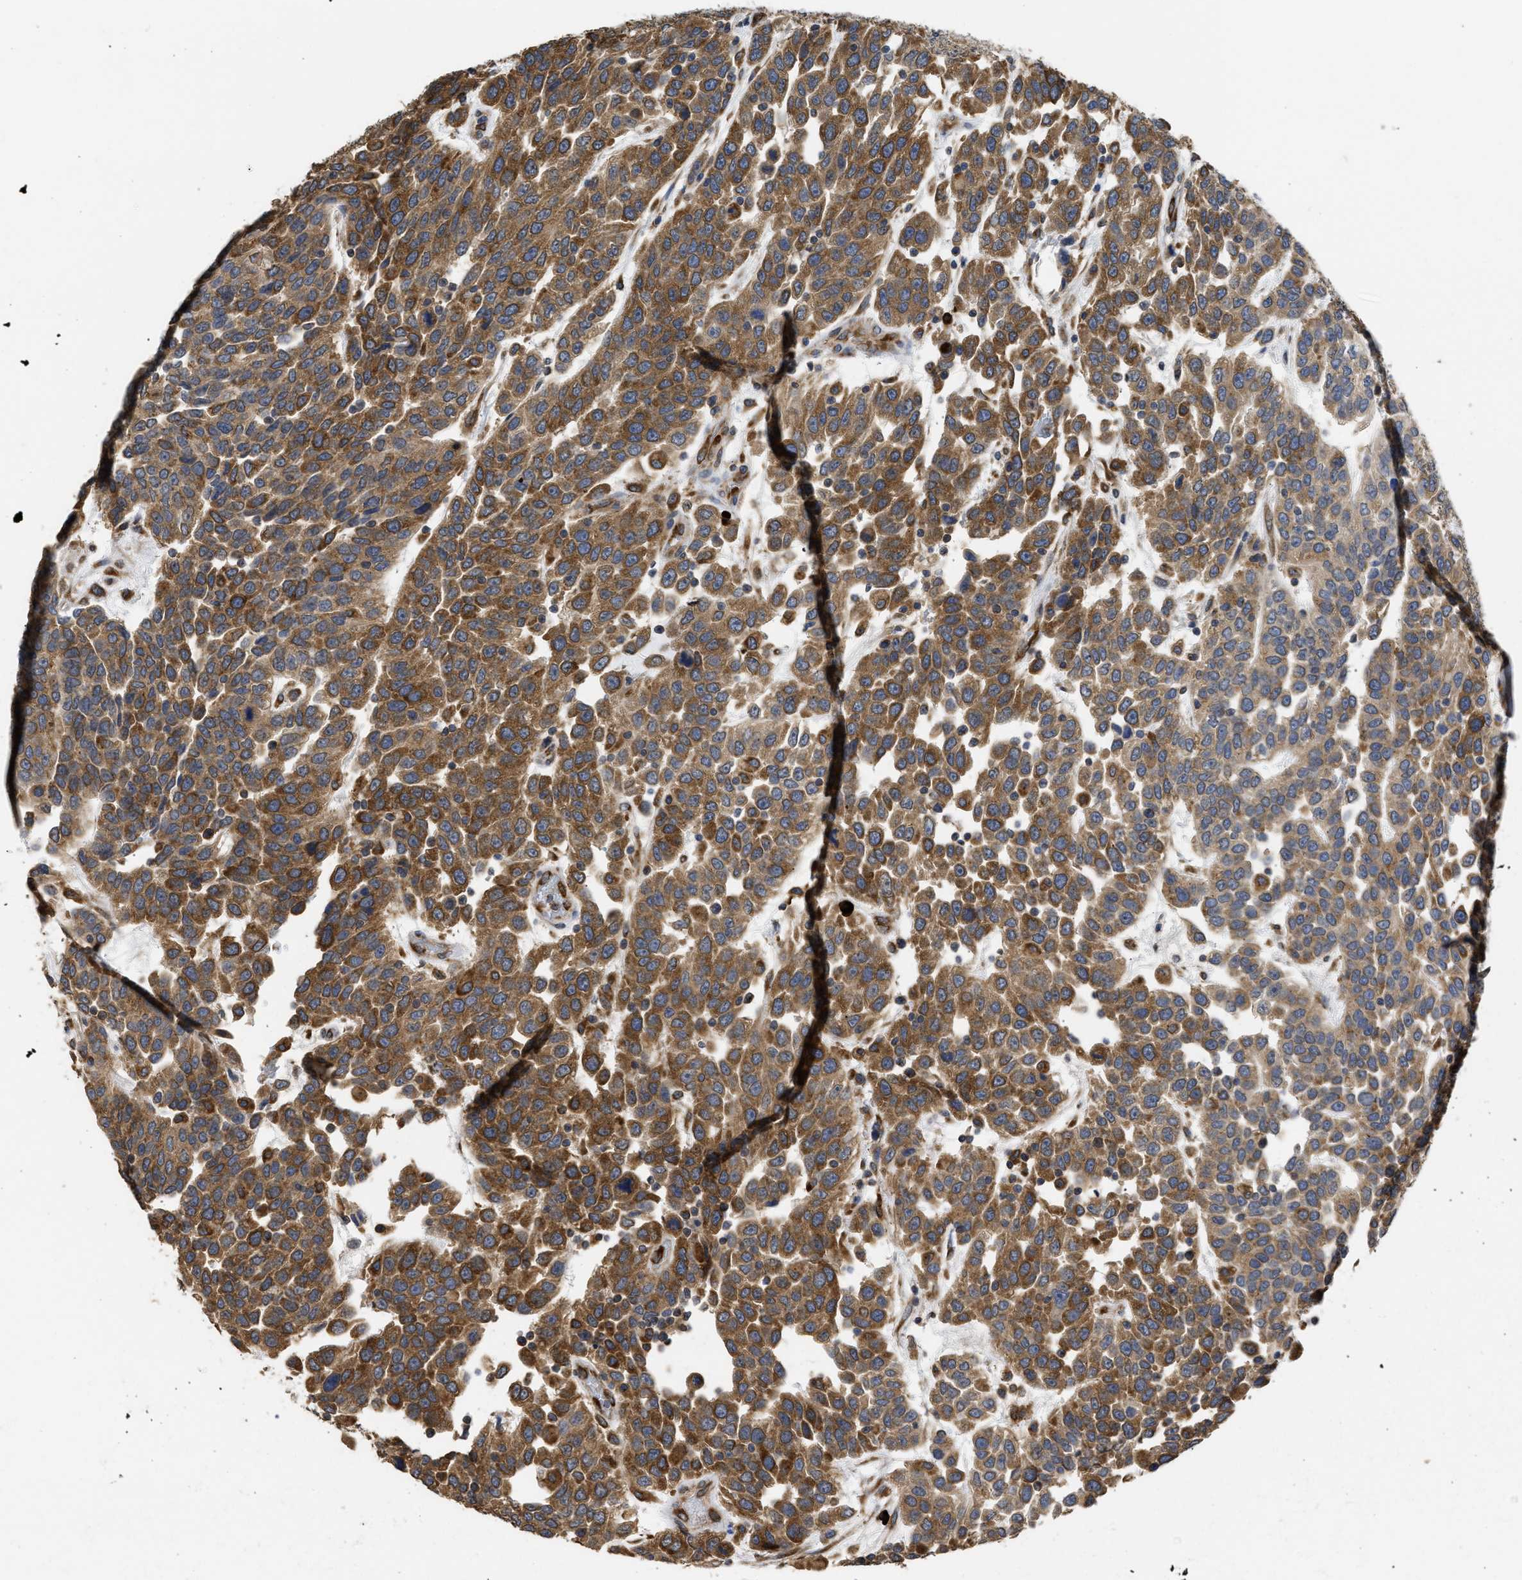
{"staining": {"intensity": "moderate", "quantity": ">75%", "location": "cytoplasmic/membranous"}, "tissue": "urothelial cancer", "cell_type": "Tumor cells", "image_type": "cancer", "snomed": [{"axis": "morphology", "description": "Urothelial carcinoma, High grade"}, {"axis": "topography", "description": "Urinary bladder"}], "caption": "IHC micrograph of human urothelial cancer stained for a protein (brown), which shows medium levels of moderate cytoplasmic/membranous staining in approximately >75% of tumor cells.", "gene": "DNAJC1", "patient": {"sex": "female", "age": 80}}